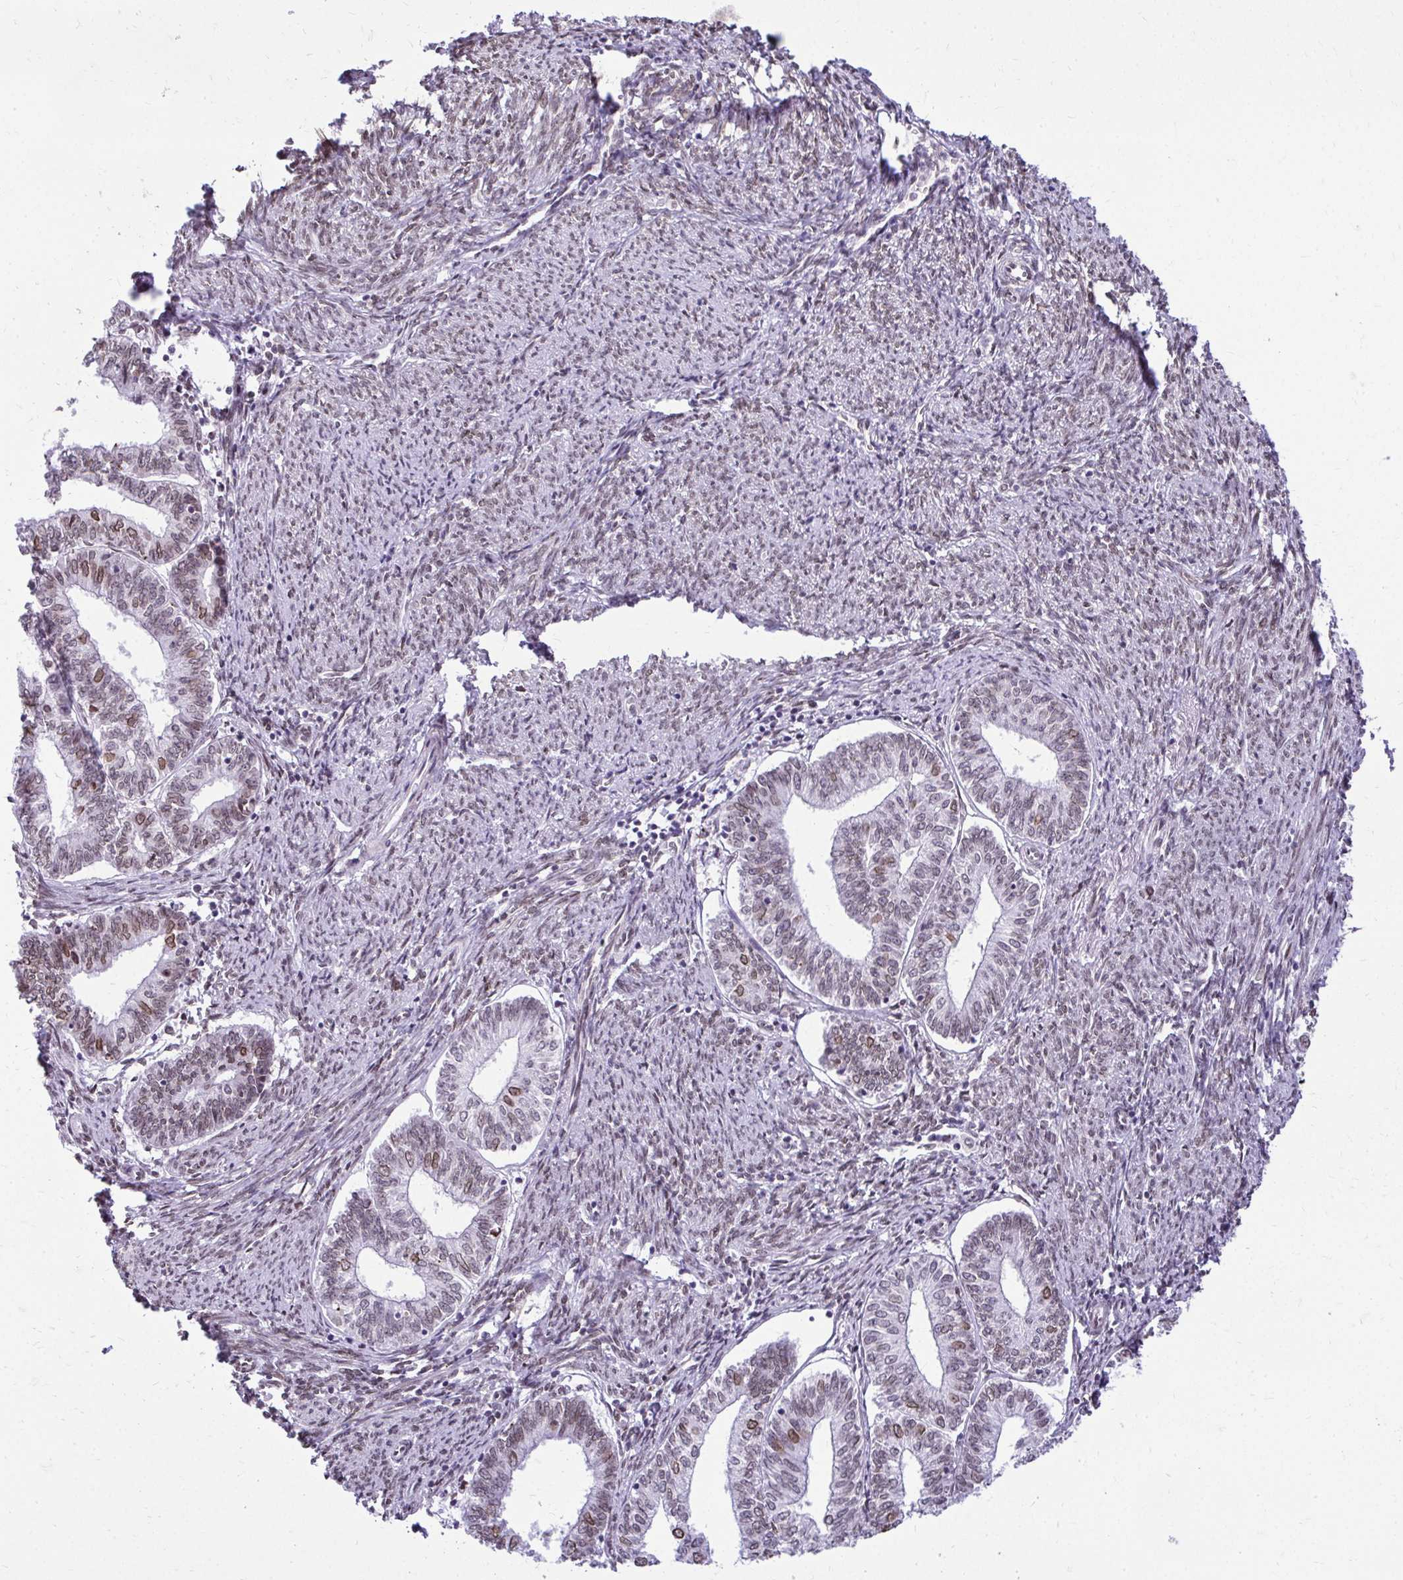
{"staining": {"intensity": "moderate", "quantity": ">75%", "location": "cytoplasmic/membranous,nuclear"}, "tissue": "endometrial cancer", "cell_type": "Tumor cells", "image_type": "cancer", "snomed": [{"axis": "morphology", "description": "Adenocarcinoma, NOS"}, {"axis": "topography", "description": "Endometrium"}], "caption": "Adenocarcinoma (endometrial) stained with a protein marker demonstrates moderate staining in tumor cells.", "gene": "BANF1", "patient": {"sex": "female", "age": 61}}